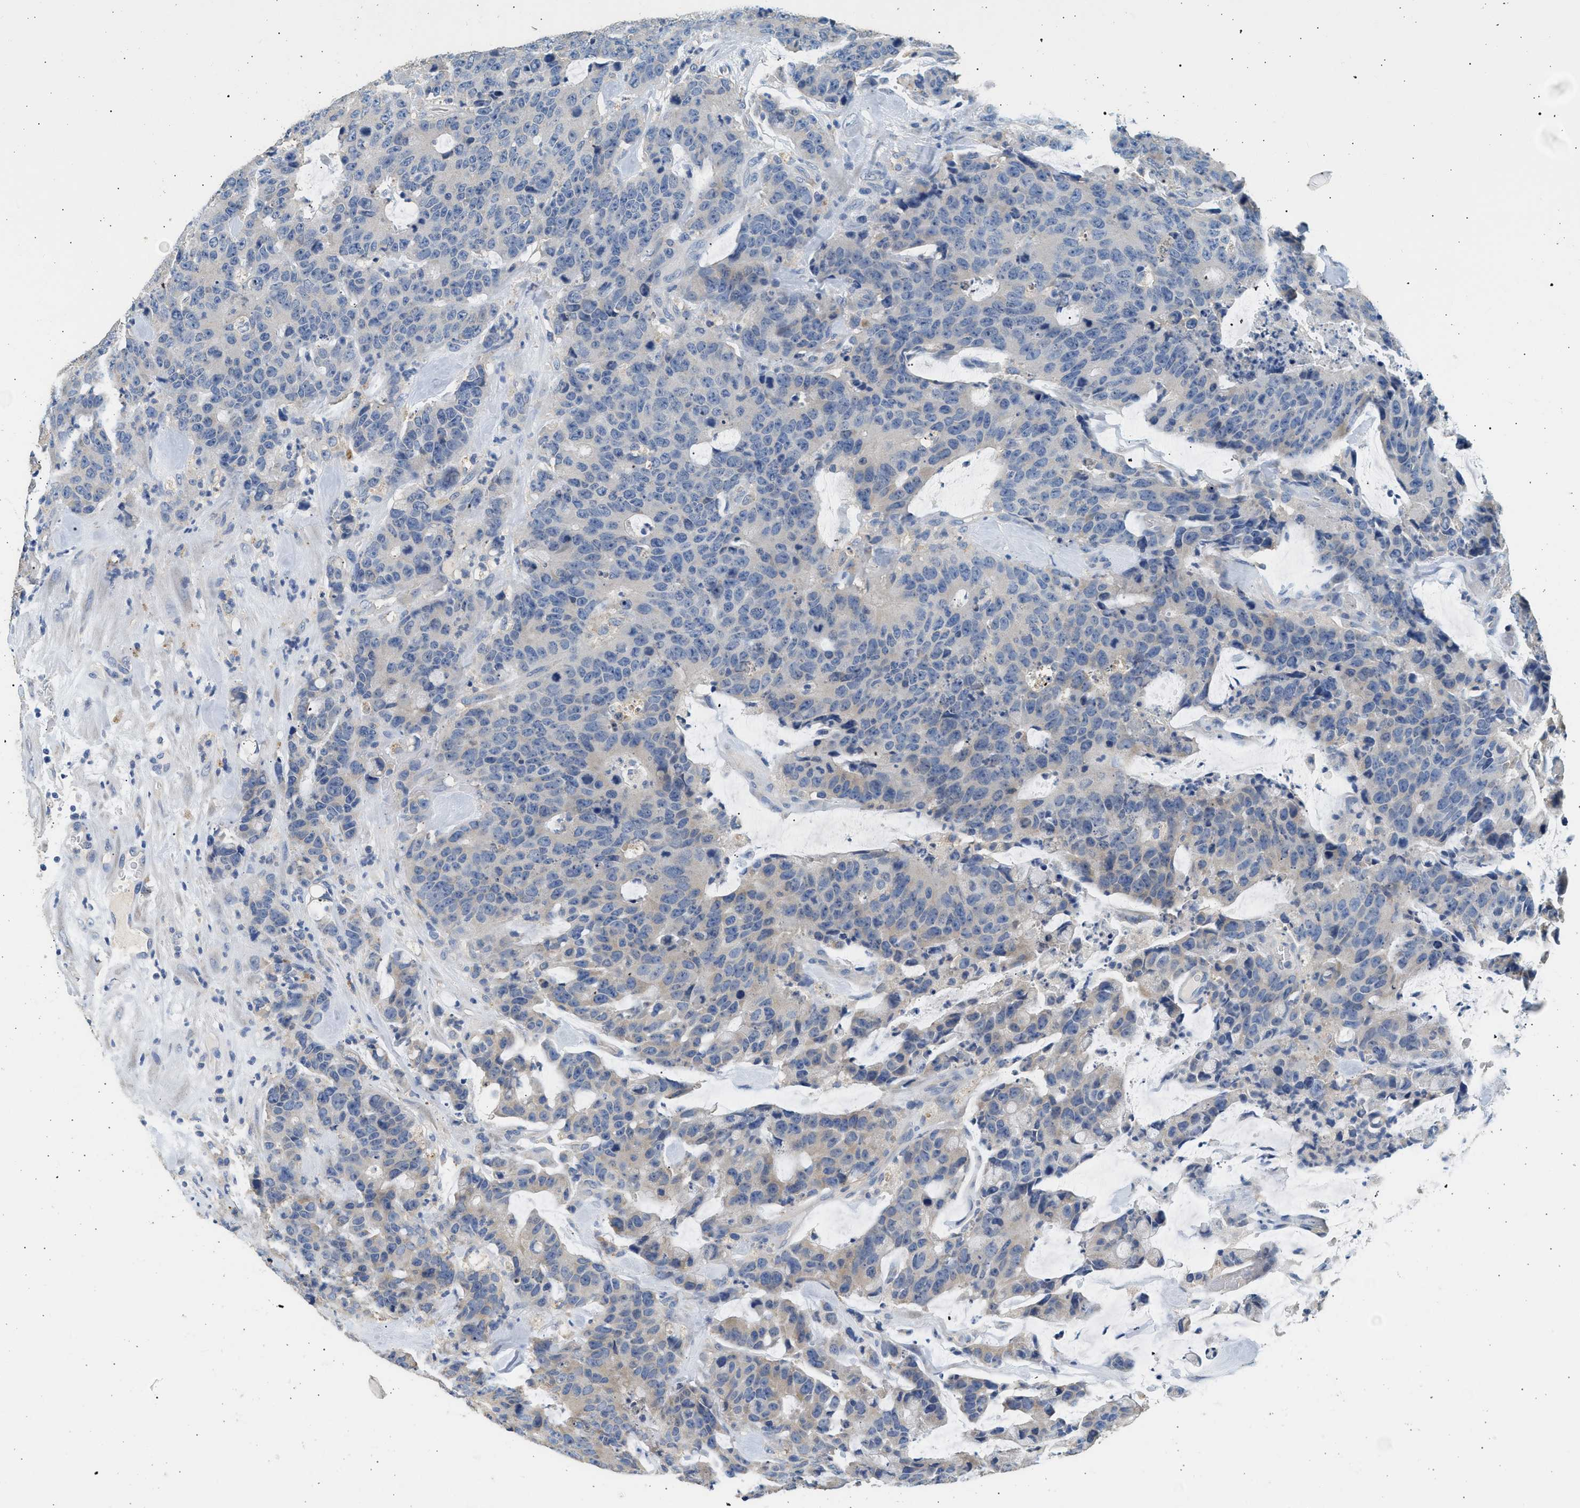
{"staining": {"intensity": "weak", "quantity": "<25%", "location": "cytoplasmic/membranous"}, "tissue": "colorectal cancer", "cell_type": "Tumor cells", "image_type": "cancer", "snomed": [{"axis": "morphology", "description": "Adenocarcinoma, NOS"}, {"axis": "topography", "description": "Colon"}], "caption": "Tumor cells show no significant protein expression in colorectal adenocarcinoma. Nuclei are stained in blue.", "gene": "WDR31", "patient": {"sex": "female", "age": 86}}